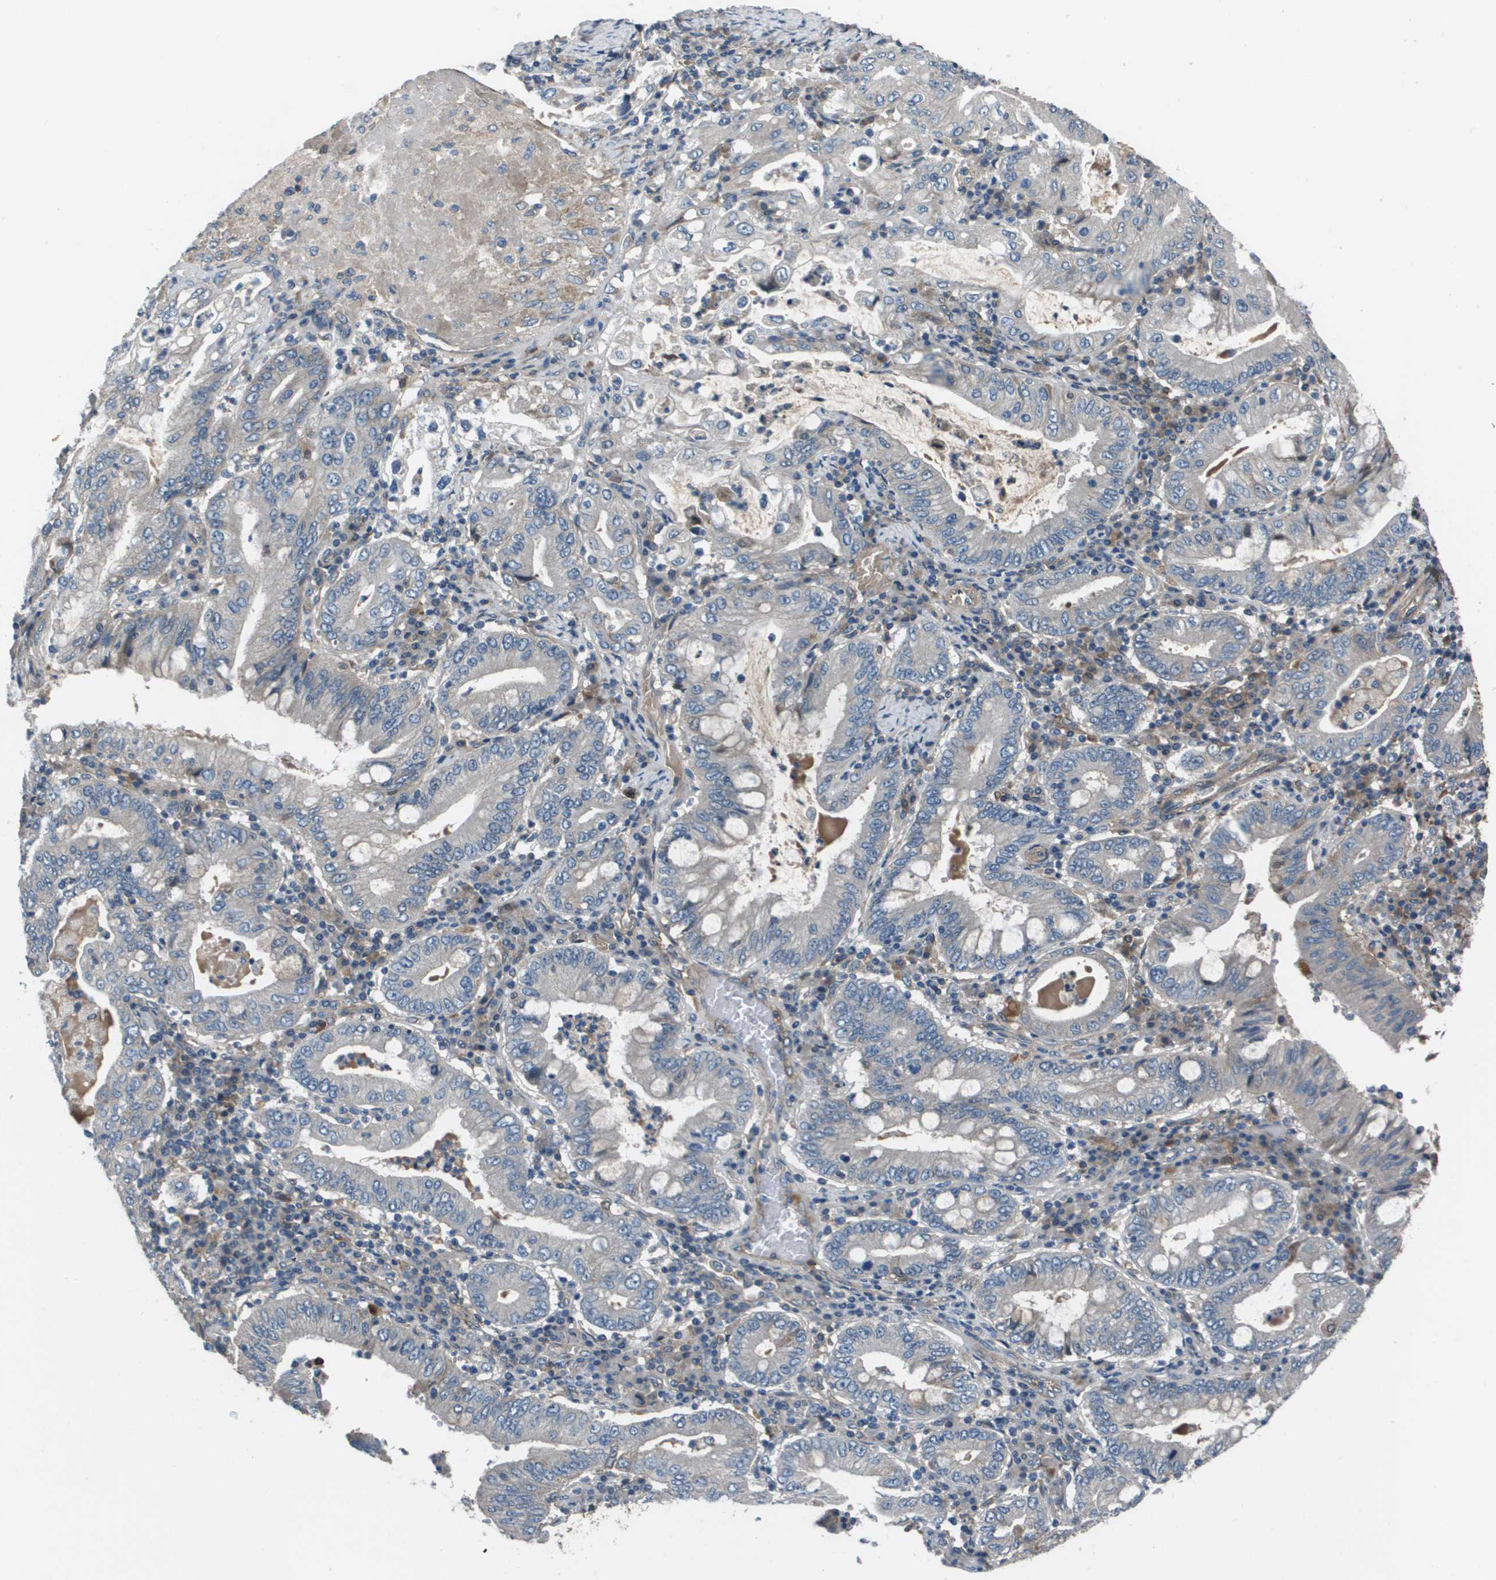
{"staining": {"intensity": "negative", "quantity": "none", "location": "none"}, "tissue": "stomach cancer", "cell_type": "Tumor cells", "image_type": "cancer", "snomed": [{"axis": "morphology", "description": "Normal tissue, NOS"}, {"axis": "morphology", "description": "Adenocarcinoma, NOS"}, {"axis": "topography", "description": "Esophagus"}, {"axis": "topography", "description": "Stomach, upper"}, {"axis": "topography", "description": "Peripheral nerve tissue"}], "caption": "Tumor cells show no significant staining in stomach adenocarcinoma.", "gene": "PCOLCE", "patient": {"sex": "male", "age": 62}}